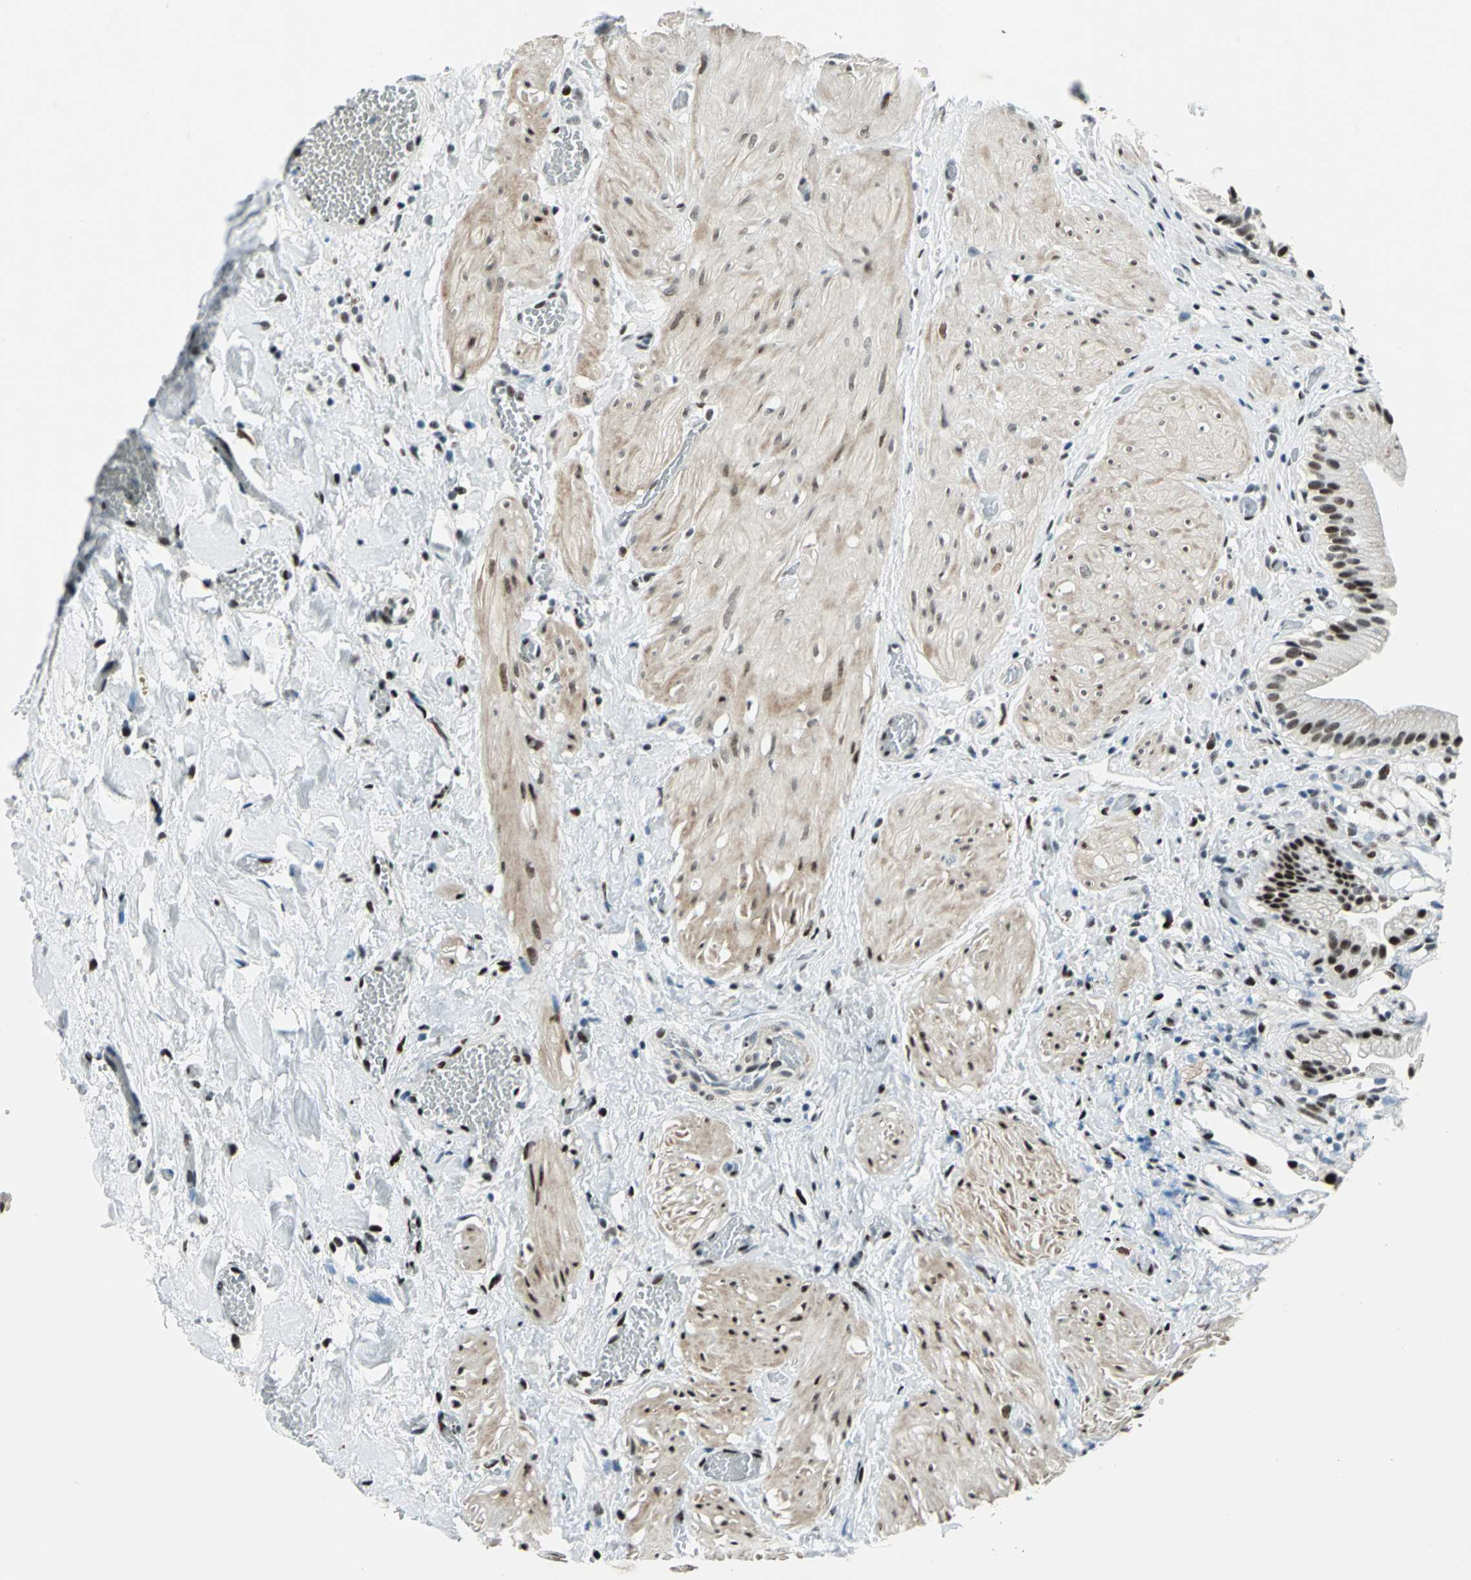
{"staining": {"intensity": "strong", "quantity": ">75%", "location": "nuclear"}, "tissue": "gallbladder", "cell_type": "Glandular cells", "image_type": "normal", "snomed": [{"axis": "morphology", "description": "Normal tissue, NOS"}, {"axis": "topography", "description": "Gallbladder"}], "caption": "A histopathology image of gallbladder stained for a protein reveals strong nuclear brown staining in glandular cells. Using DAB (brown) and hematoxylin (blue) stains, captured at high magnification using brightfield microscopy.", "gene": "KAT6B", "patient": {"sex": "male", "age": 65}}